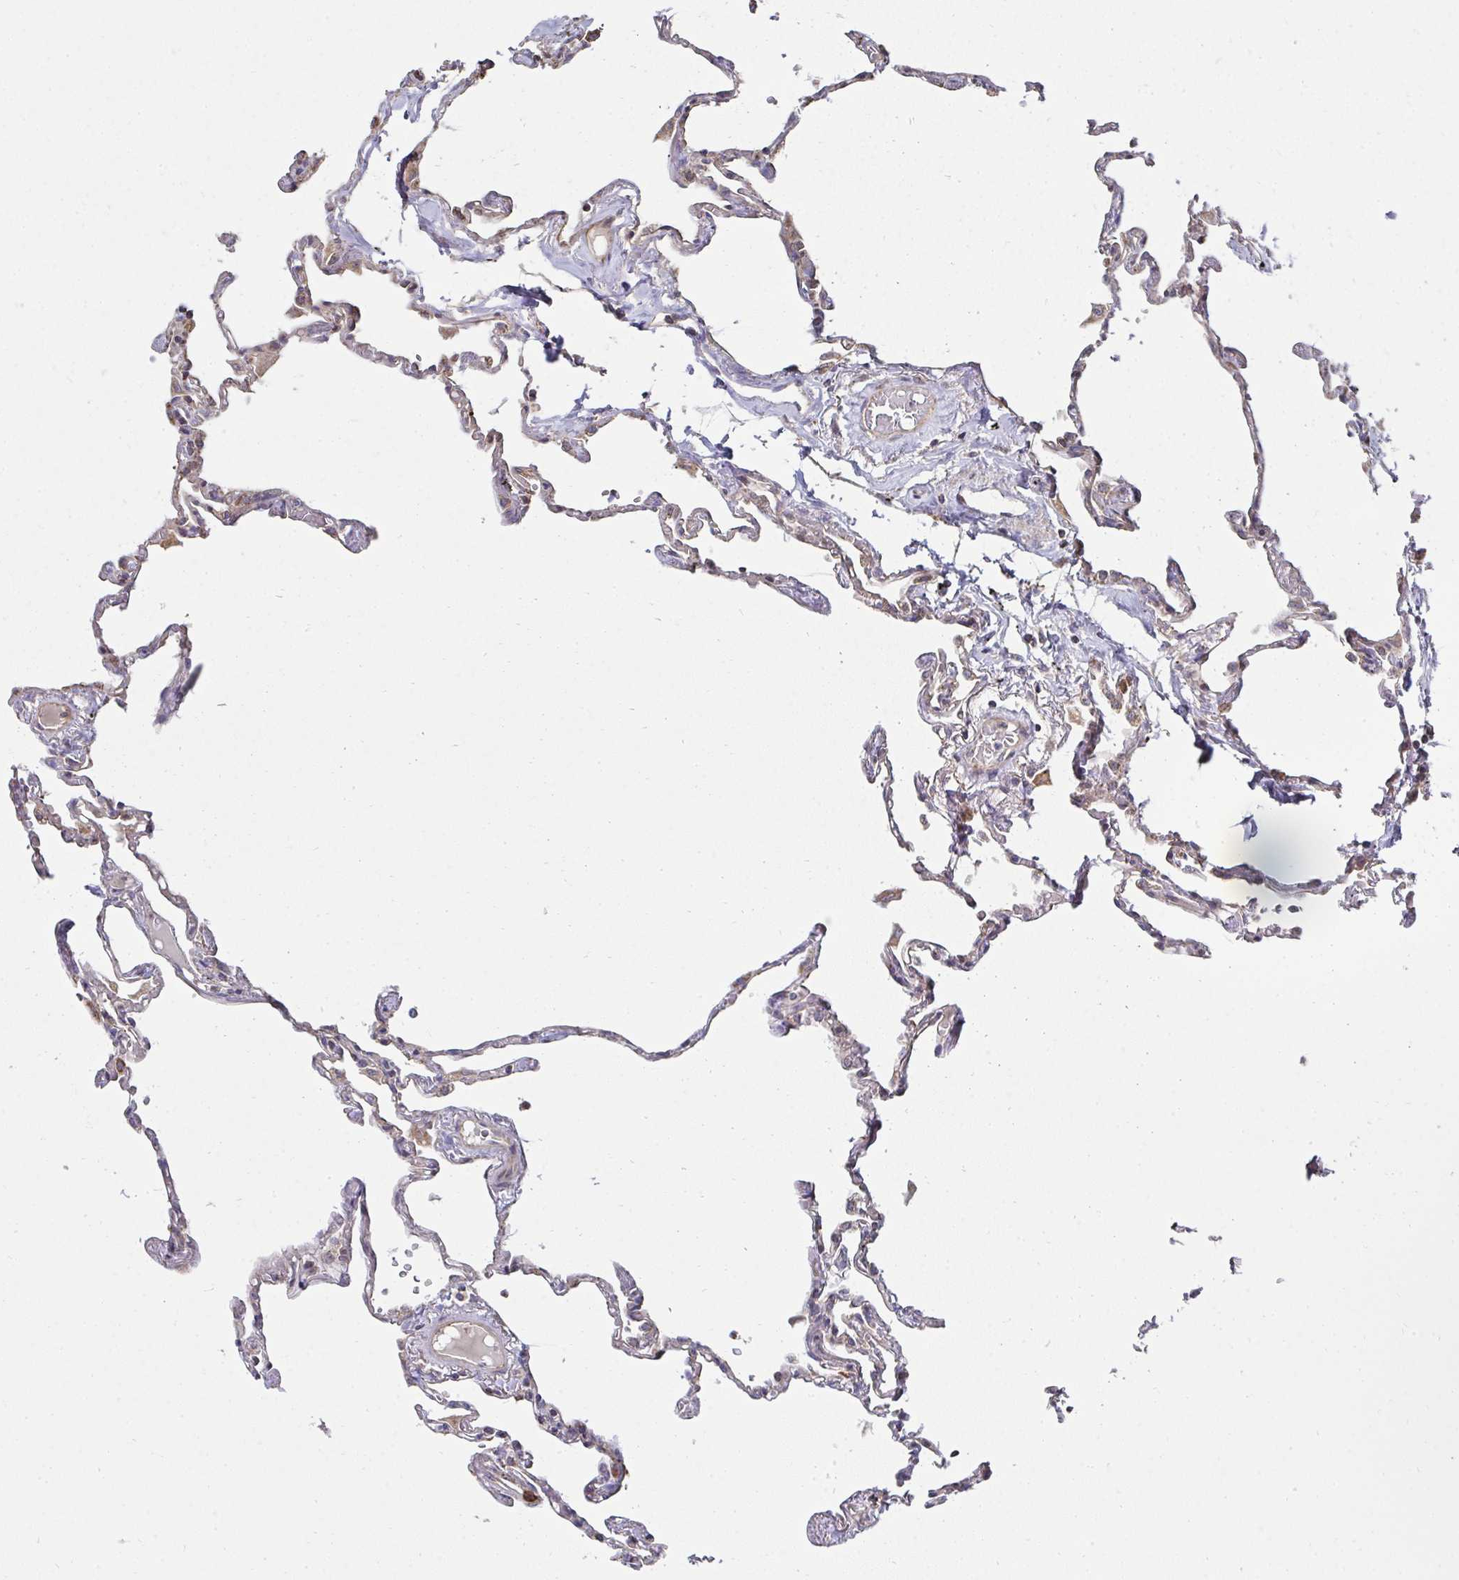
{"staining": {"intensity": "moderate", "quantity": "25%-75%", "location": "cytoplasmic/membranous"}, "tissue": "lung", "cell_type": "Alveolar cells", "image_type": "normal", "snomed": [{"axis": "morphology", "description": "Normal tissue, NOS"}, {"axis": "topography", "description": "Lung"}], "caption": "Protein staining of unremarkable lung demonstrates moderate cytoplasmic/membranous positivity in about 25%-75% of alveolar cells.", "gene": "AGTPBP1", "patient": {"sex": "female", "age": 67}}